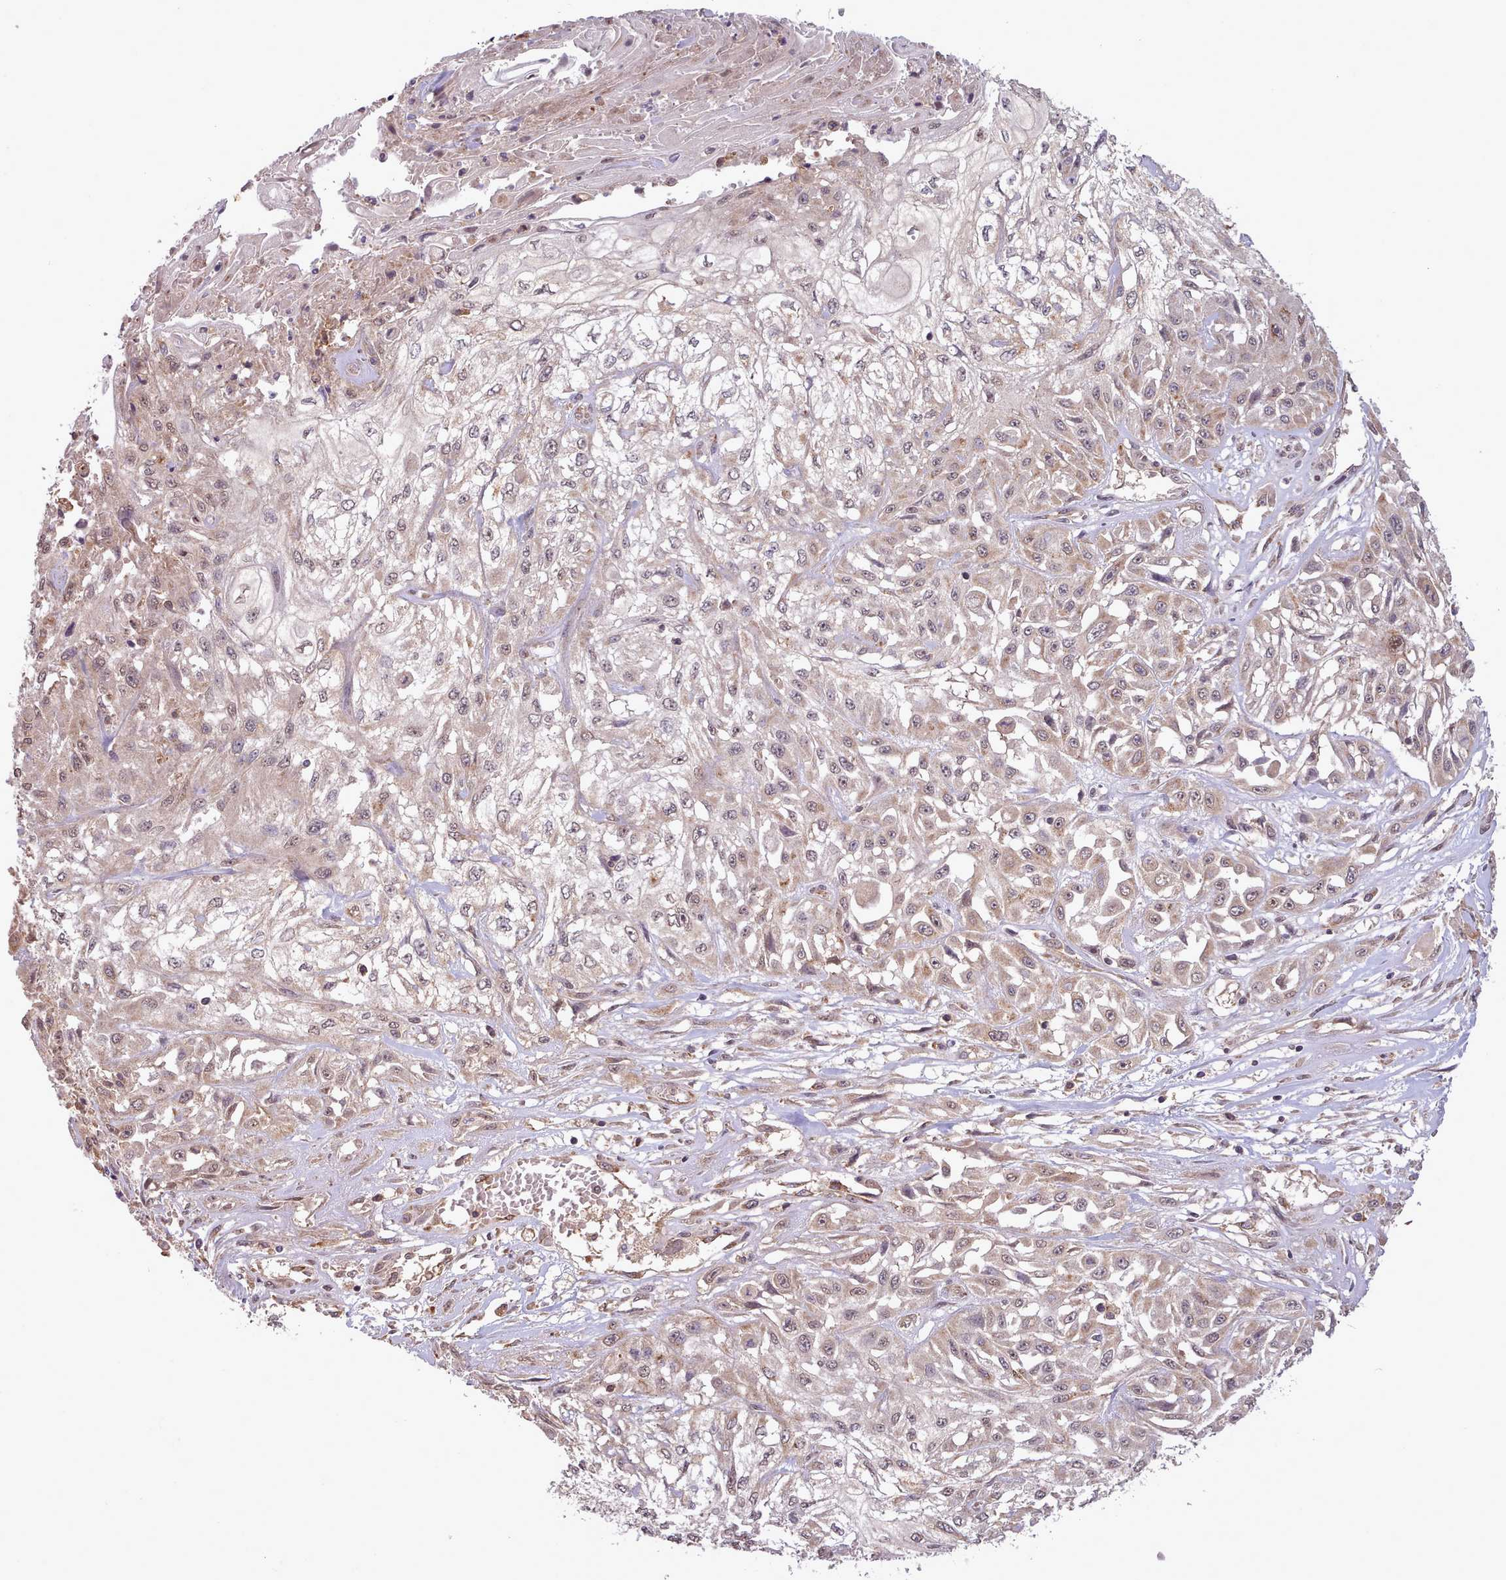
{"staining": {"intensity": "weak", "quantity": ">75%", "location": "cytoplasmic/membranous,nuclear"}, "tissue": "skin cancer", "cell_type": "Tumor cells", "image_type": "cancer", "snomed": [{"axis": "morphology", "description": "Squamous cell carcinoma, NOS"}, {"axis": "morphology", "description": "Squamous cell carcinoma, metastatic, NOS"}, {"axis": "topography", "description": "Skin"}, {"axis": "topography", "description": "Lymph node"}], "caption": "Immunohistochemistry (IHC) (DAB (3,3'-diaminobenzidine)) staining of human metastatic squamous cell carcinoma (skin) reveals weak cytoplasmic/membranous and nuclear protein expression in about >75% of tumor cells. (DAB IHC, brown staining for protein, blue staining for nuclei).", "gene": "PIP4P1", "patient": {"sex": "male", "age": 75}}